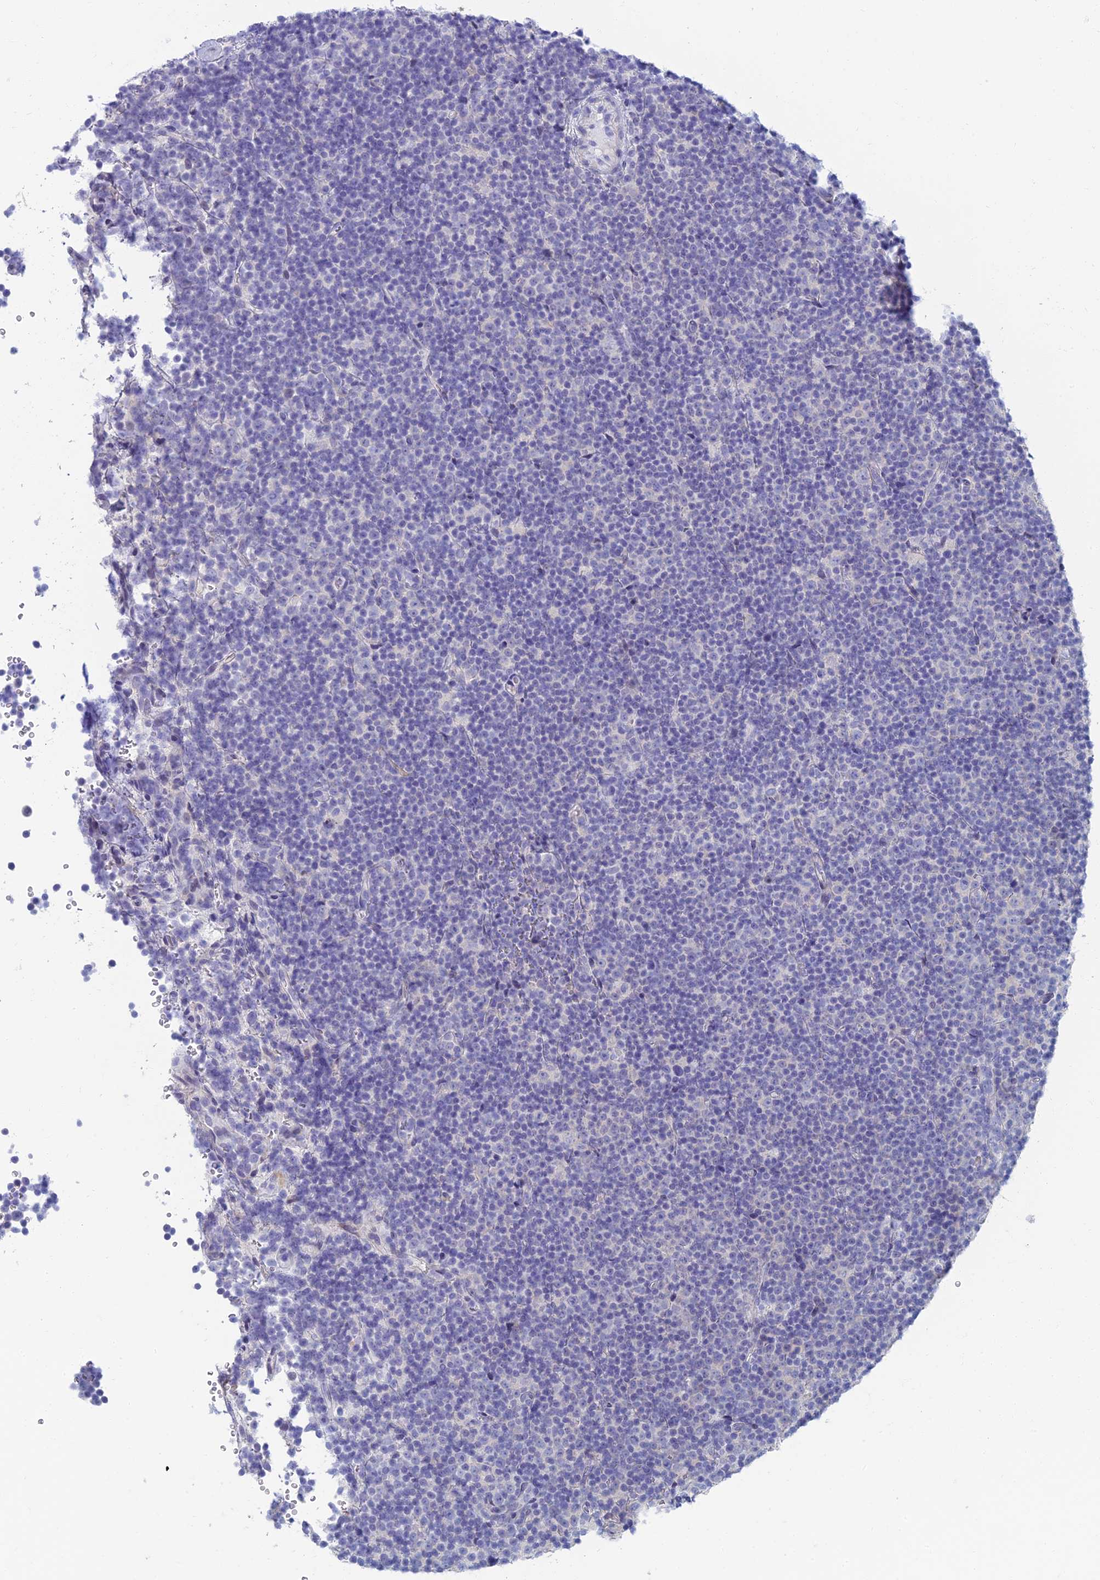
{"staining": {"intensity": "negative", "quantity": "none", "location": "none"}, "tissue": "lymphoma", "cell_type": "Tumor cells", "image_type": "cancer", "snomed": [{"axis": "morphology", "description": "Malignant lymphoma, non-Hodgkin's type, Low grade"}, {"axis": "topography", "description": "Lymph node"}], "caption": "Tumor cells show no significant protein positivity in lymphoma. (Immunohistochemistry, brightfield microscopy, high magnification).", "gene": "NEURL1", "patient": {"sex": "female", "age": 67}}